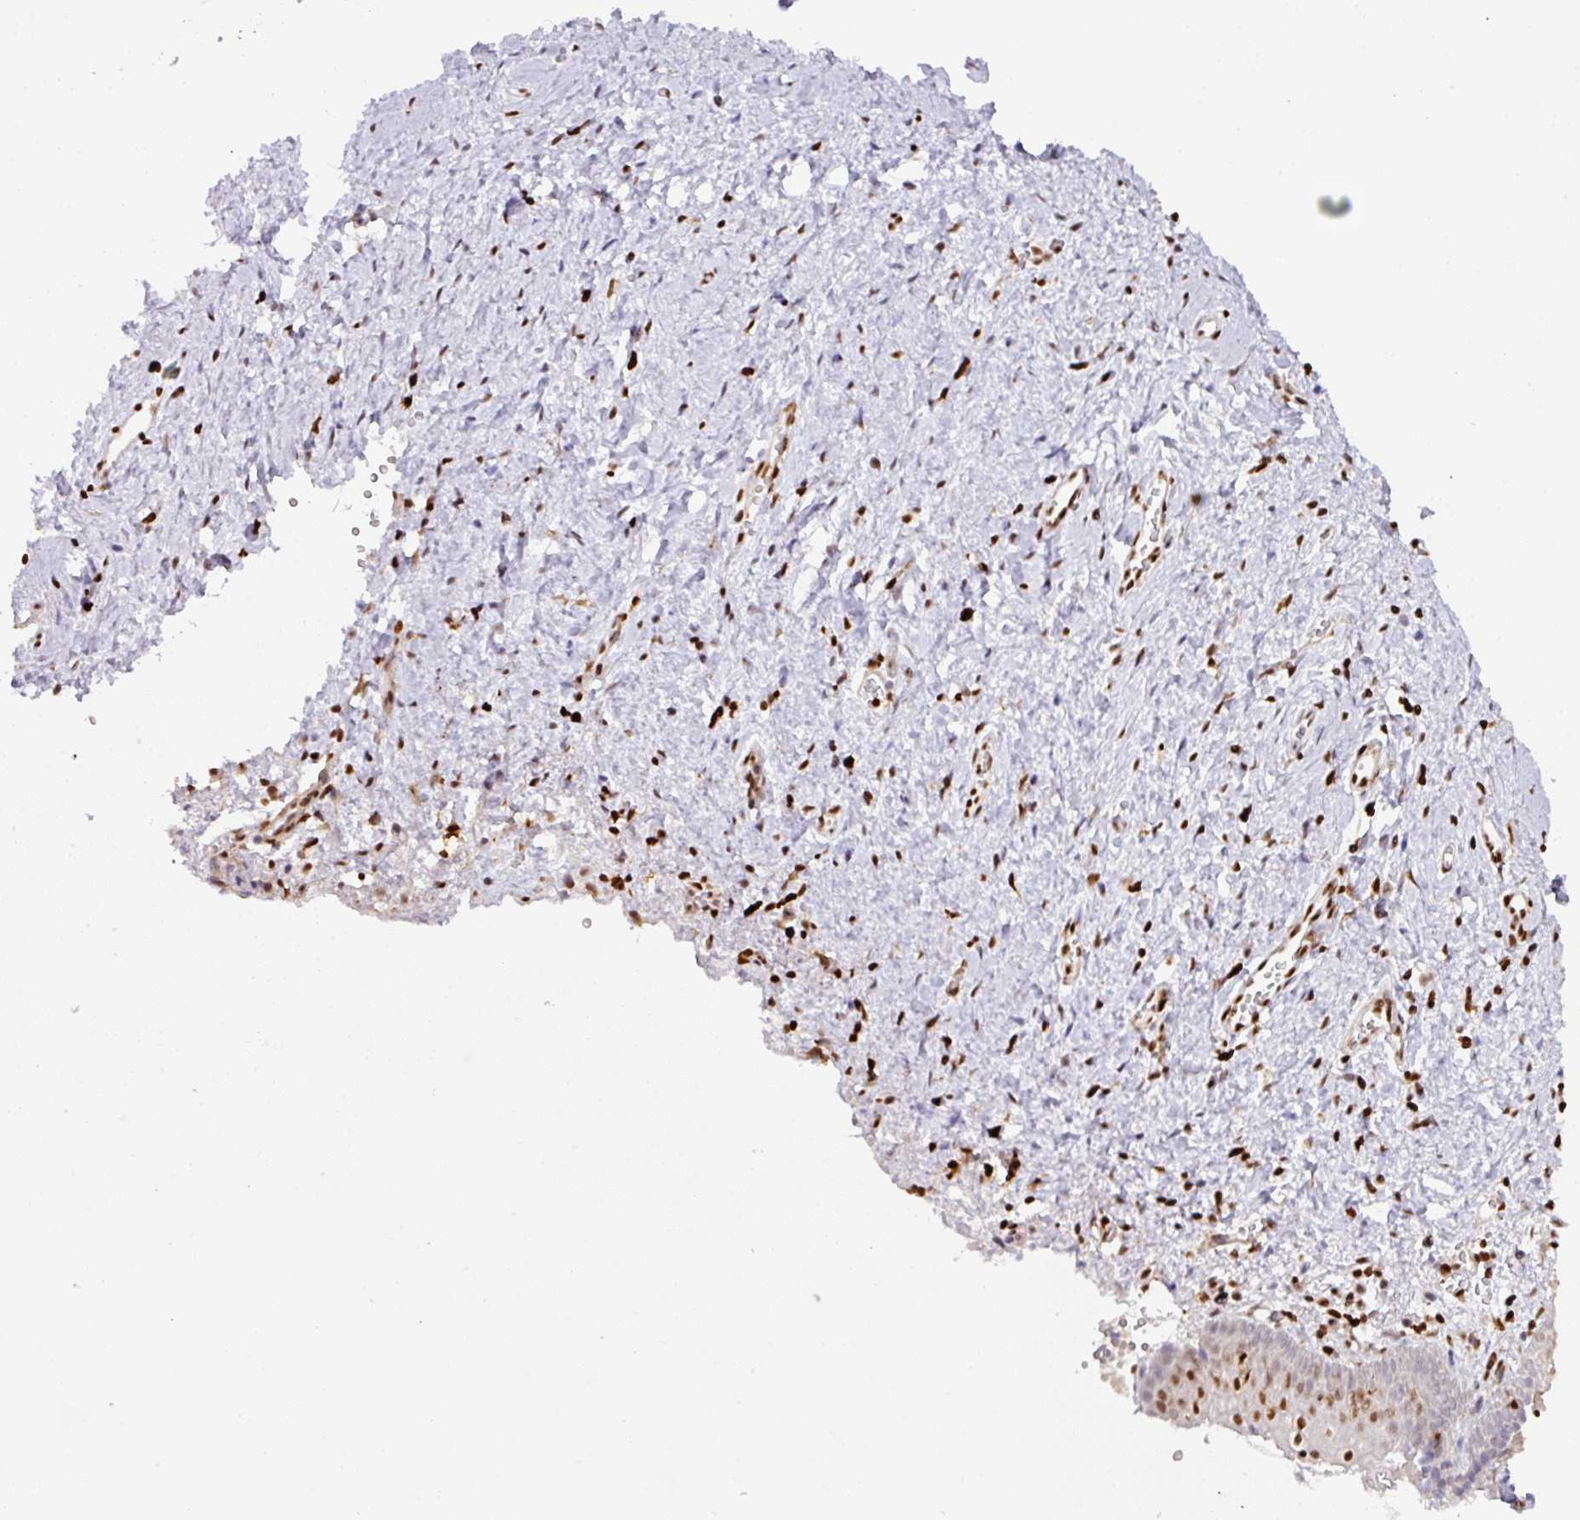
{"staining": {"intensity": "strong", "quantity": "25%-75%", "location": "nuclear"}, "tissue": "vagina", "cell_type": "Squamous epithelial cells", "image_type": "normal", "snomed": [{"axis": "morphology", "description": "Normal tissue, NOS"}, {"axis": "topography", "description": "Vagina"}], "caption": "Protein analysis of normal vagina exhibits strong nuclear staining in about 25%-75% of squamous epithelial cells. Nuclei are stained in blue.", "gene": "SAMHD1", "patient": {"sex": "female", "age": 56}}